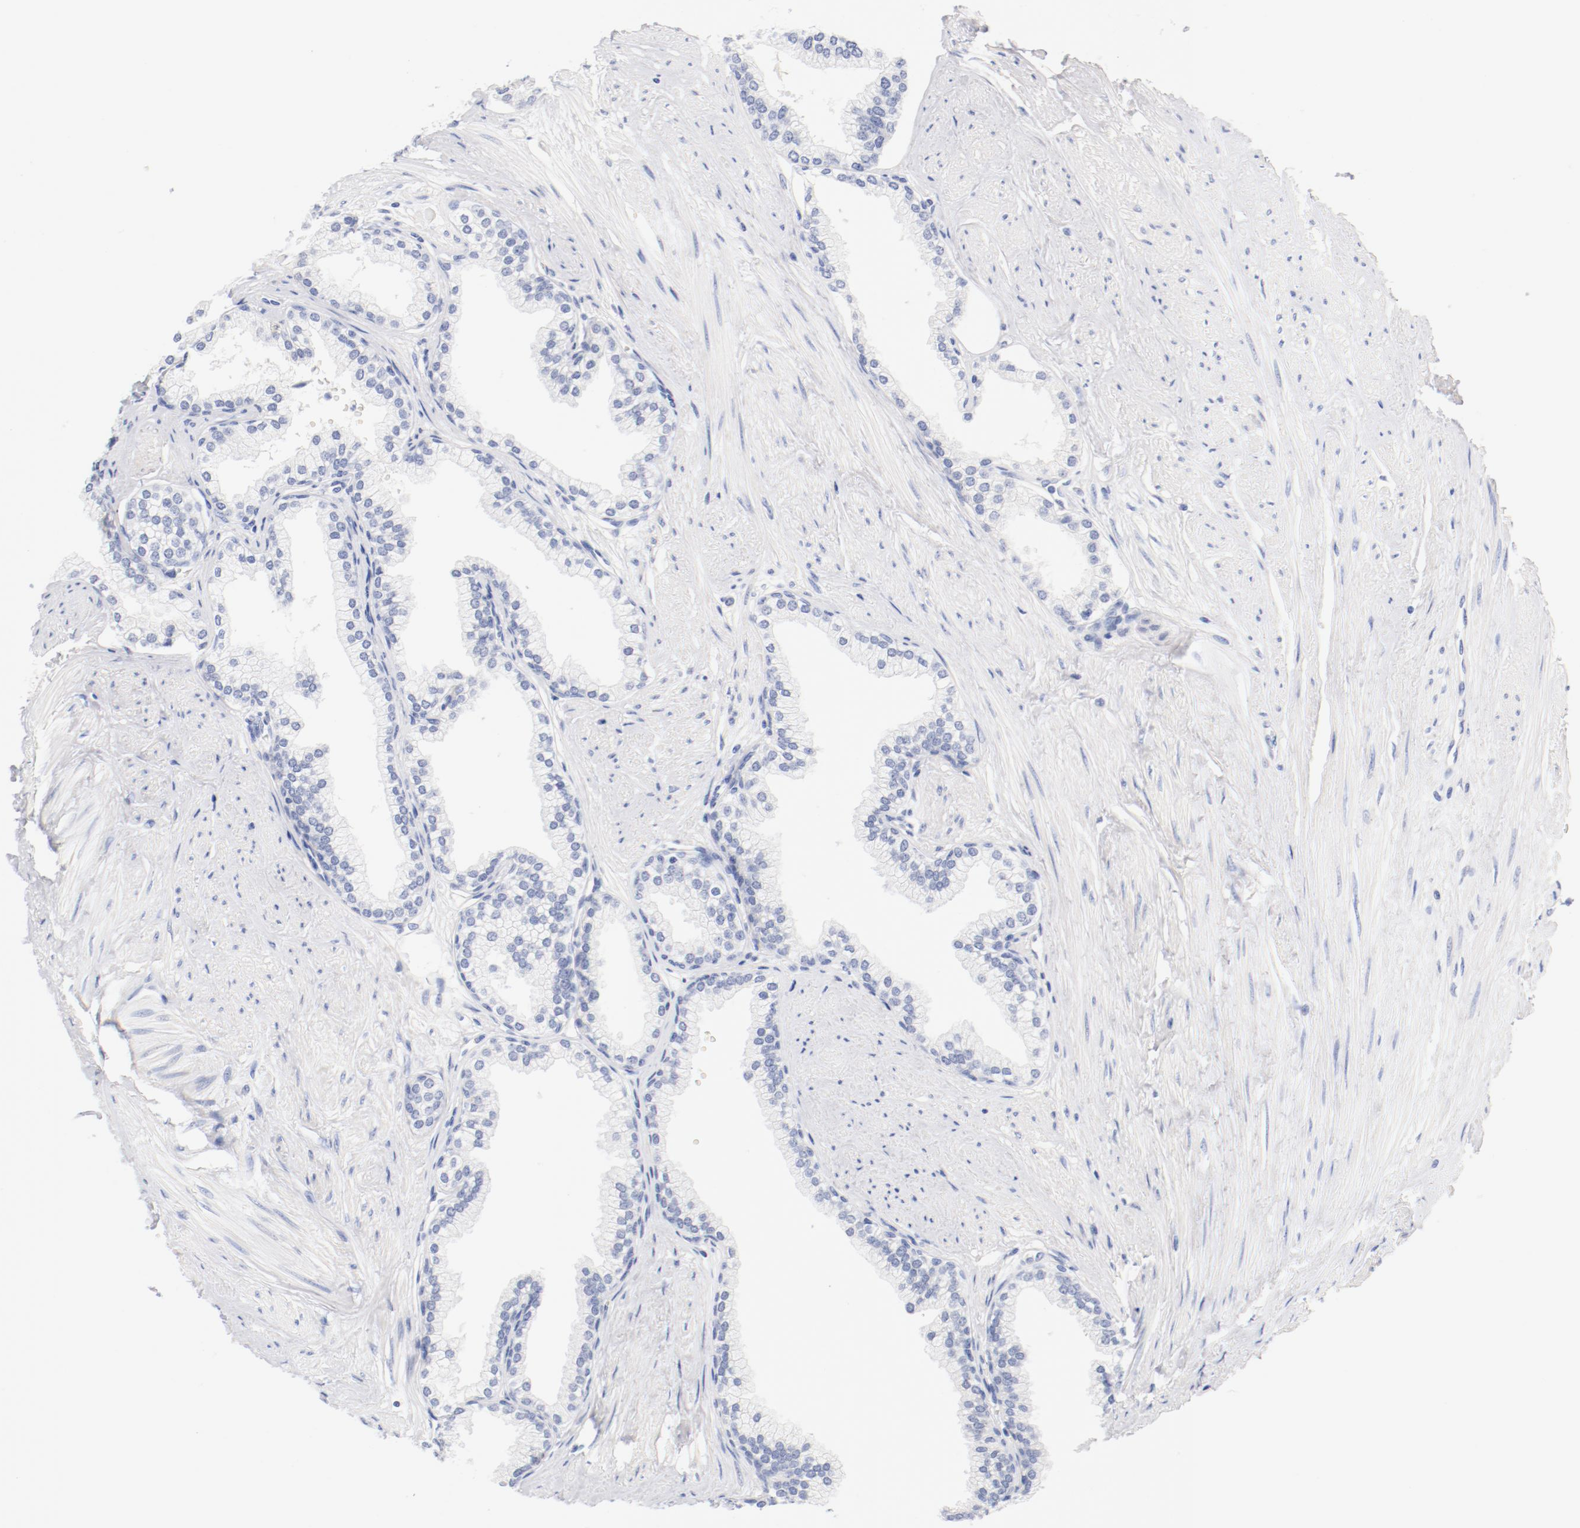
{"staining": {"intensity": "negative", "quantity": "none", "location": "none"}, "tissue": "prostate", "cell_type": "Glandular cells", "image_type": "normal", "snomed": [{"axis": "morphology", "description": "Normal tissue, NOS"}, {"axis": "topography", "description": "Prostate"}], "caption": "Image shows no protein positivity in glandular cells of unremarkable prostate. The staining is performed using DAB brown chromogen with nuclei counter-stained in using hematoxylin.", "gene": "HOMER1", "patient": {"sex": "male", "age": 64}}